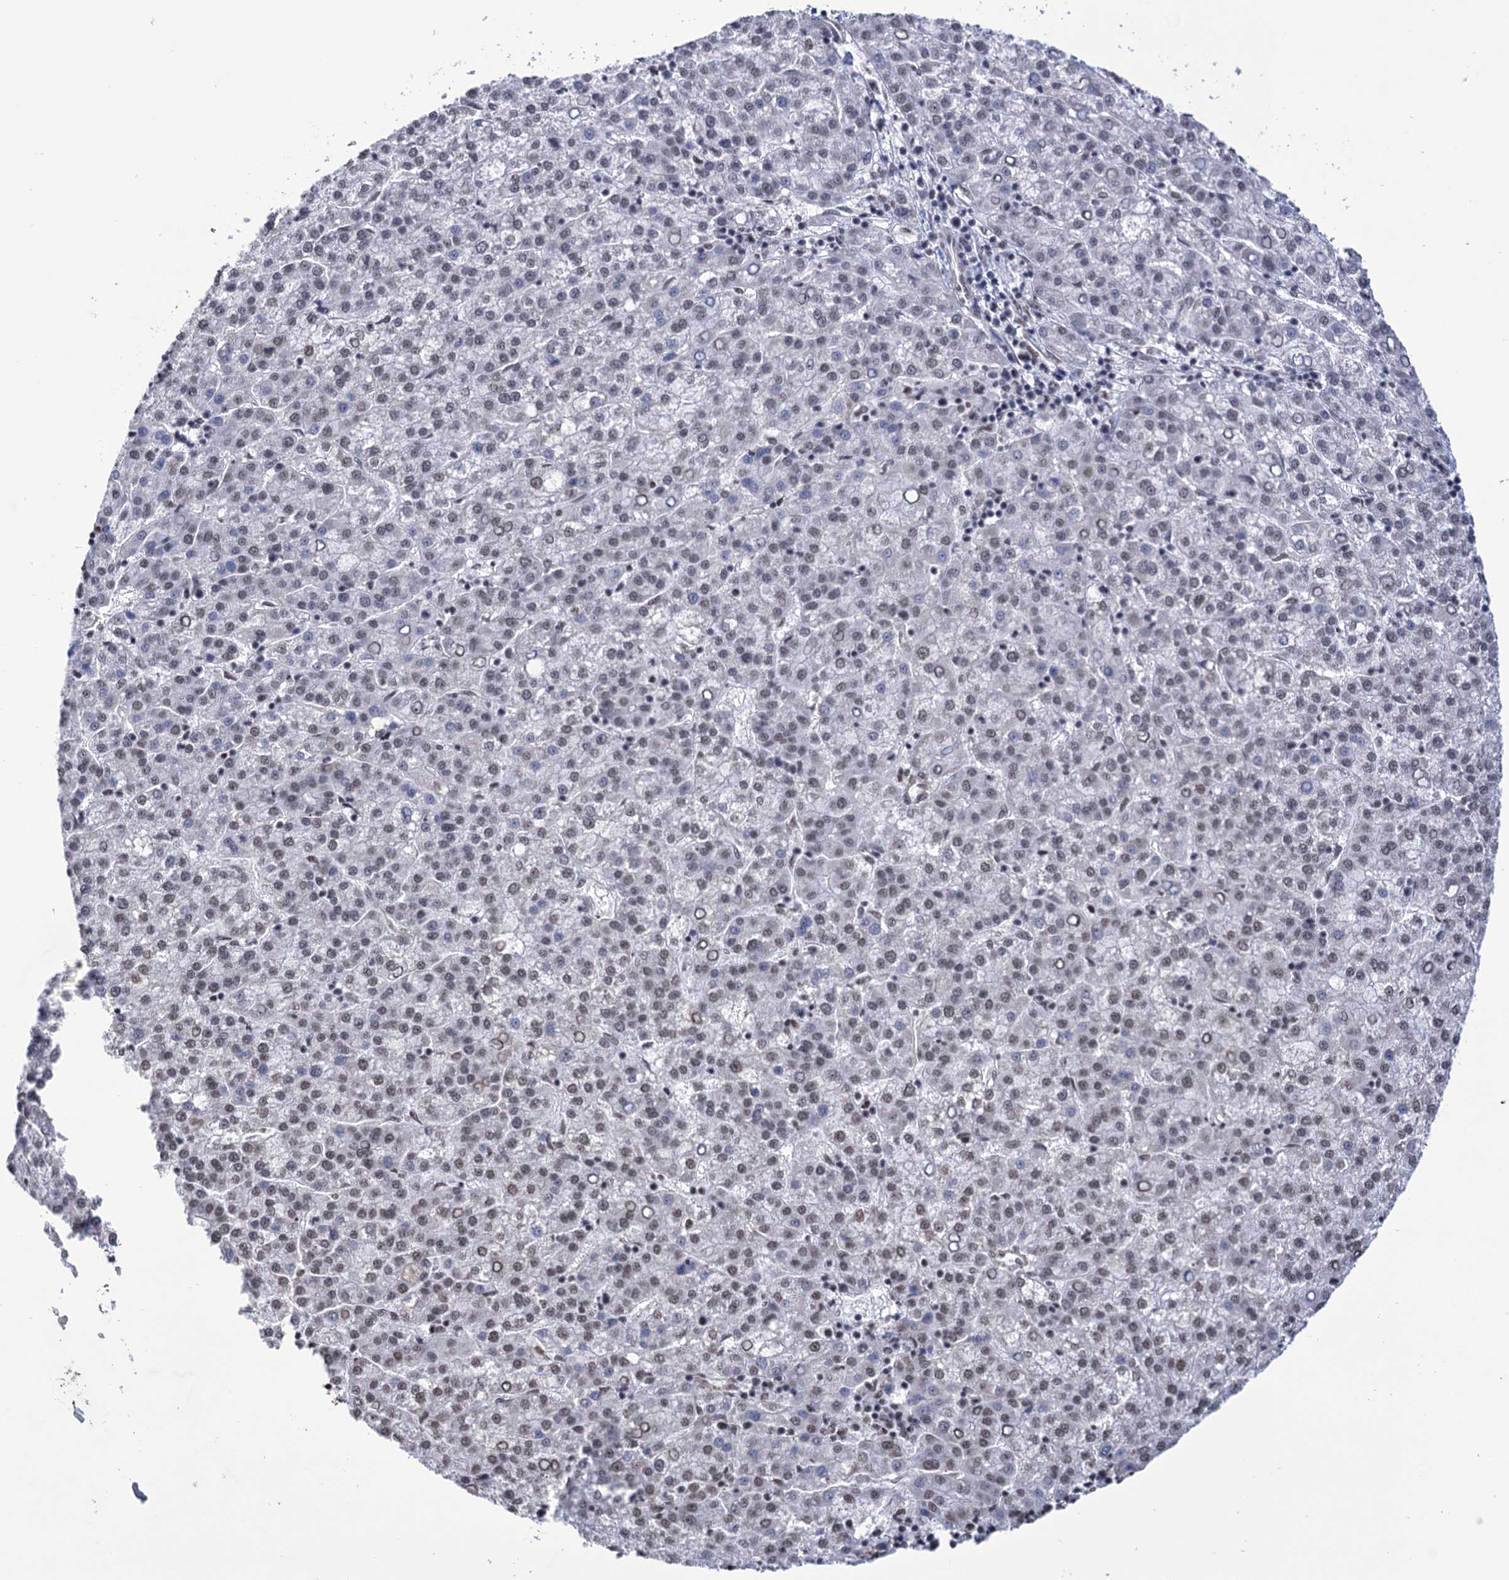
{"staining": {"intensity": "weak", "quantity": "25%-75%", "location": "nuclear"}, "tissue": "liver cancer", "cell_type": "Tumor cells", "image_type": "cancer", "snomed": [{"axis": "morphology", "description": "Carcinoma, Hepatocellular, NOS"}, {"axis": "topography", "description": "Liver"}], "caption": "There is low levels of weak nuclear positivity in tumor cells of liver hepatocellular carcinoma, as demonstrated by immunohistochemical staining (brown color).", "gene": "ABHD10", "patient": {"sex": "female", "age": 58}}